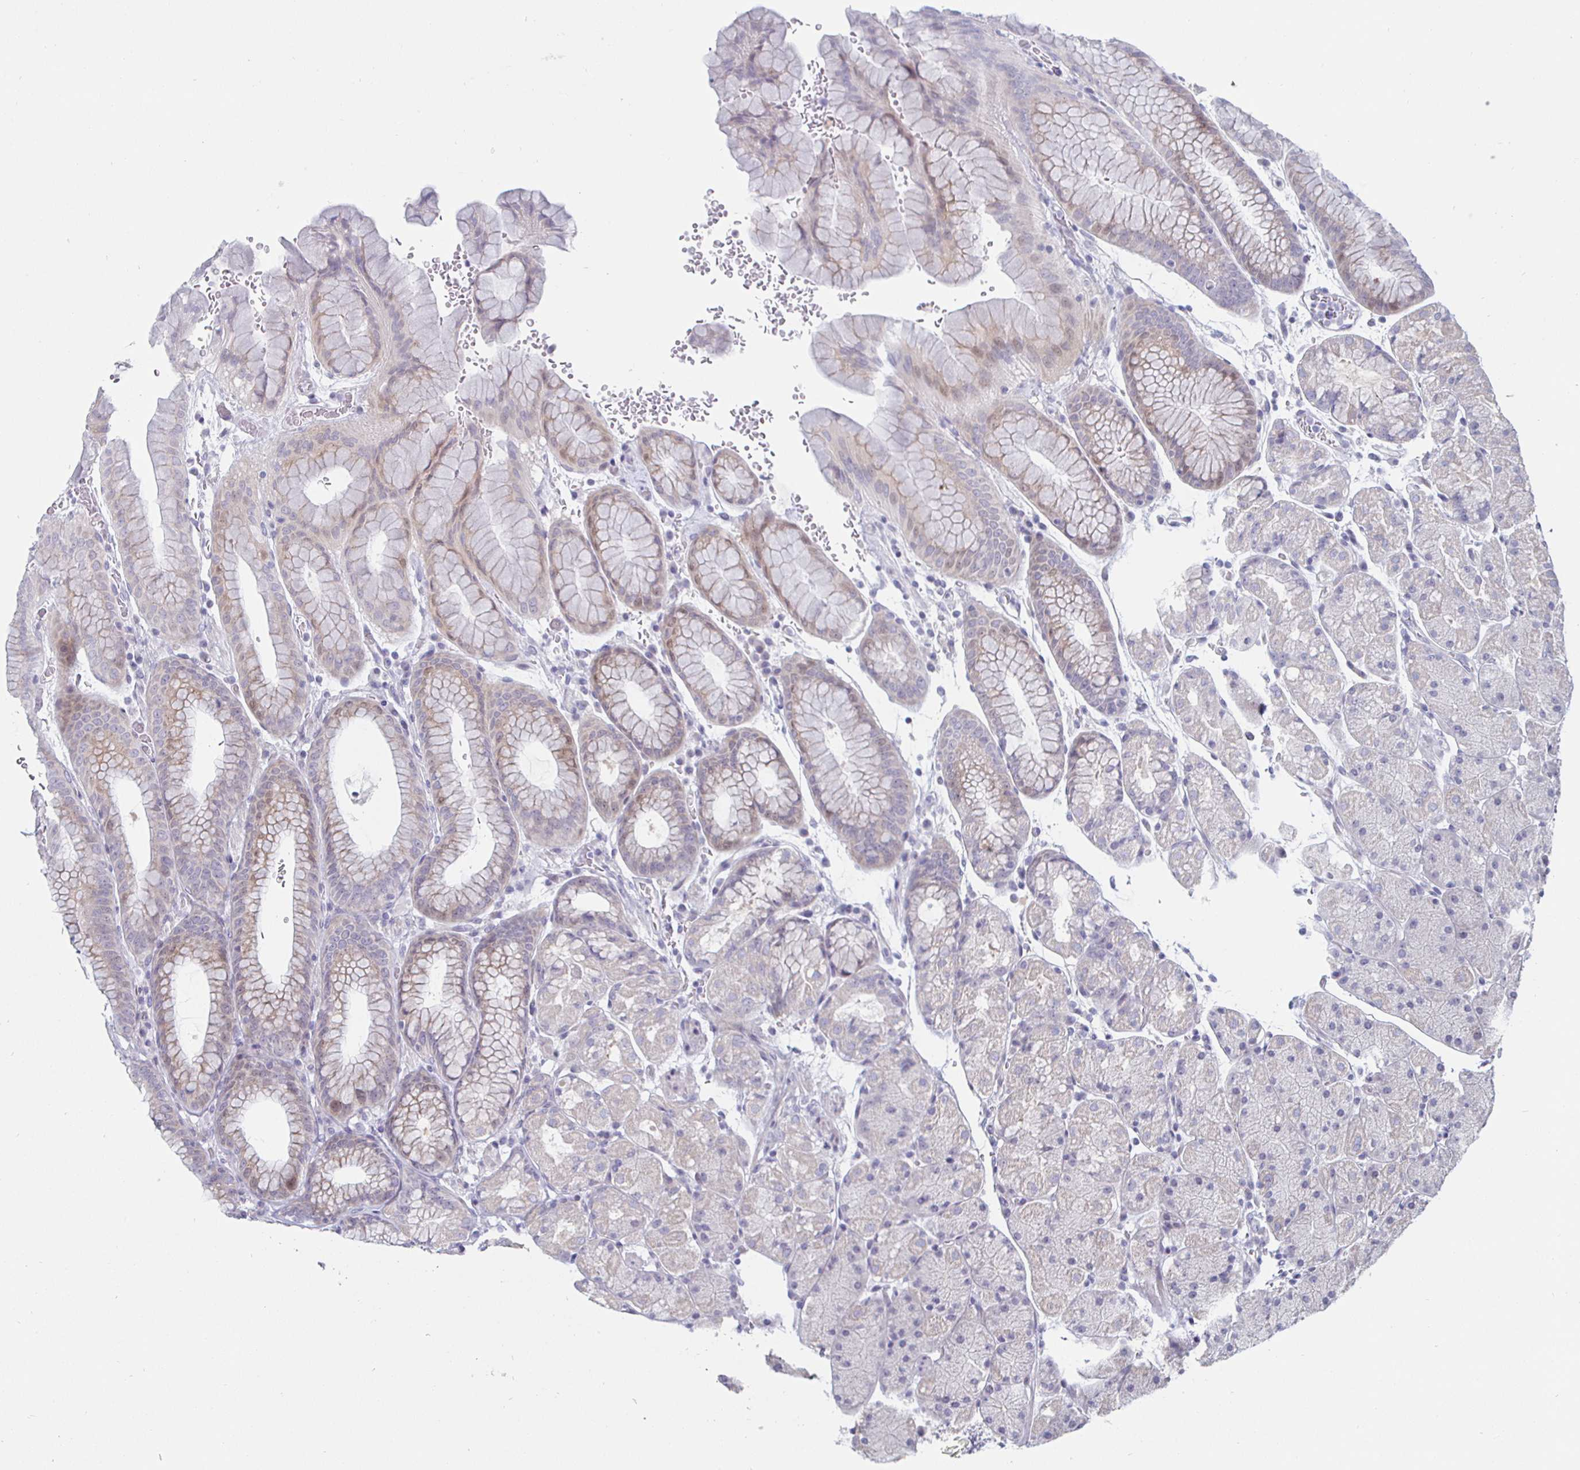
{"staining": {"intensity": "weak", "quantity": "<25%", "location": "cytoplasmic/membranous"}, "tissue": "stomach", "cell_type": "Glandular cells", "image_type": "normal", "snomed": [{"axis": "morphology", "description": "Normal tissue, NOS"}, {"axis": "topography", "description": "Stomach, upper"}, {"axis": "topography", "description": "Stomach"}], "caption": "Photomicrograph shows no protein staining in glandular cells of unremarkable stomach. (Brightfield microscopy of DAB (3,3'-diaminobenzidine) immunohistochemistry (IHC) at high magnification).", "gene": "DMRTB1", "patient": {"sex": "male", "age": 76}}